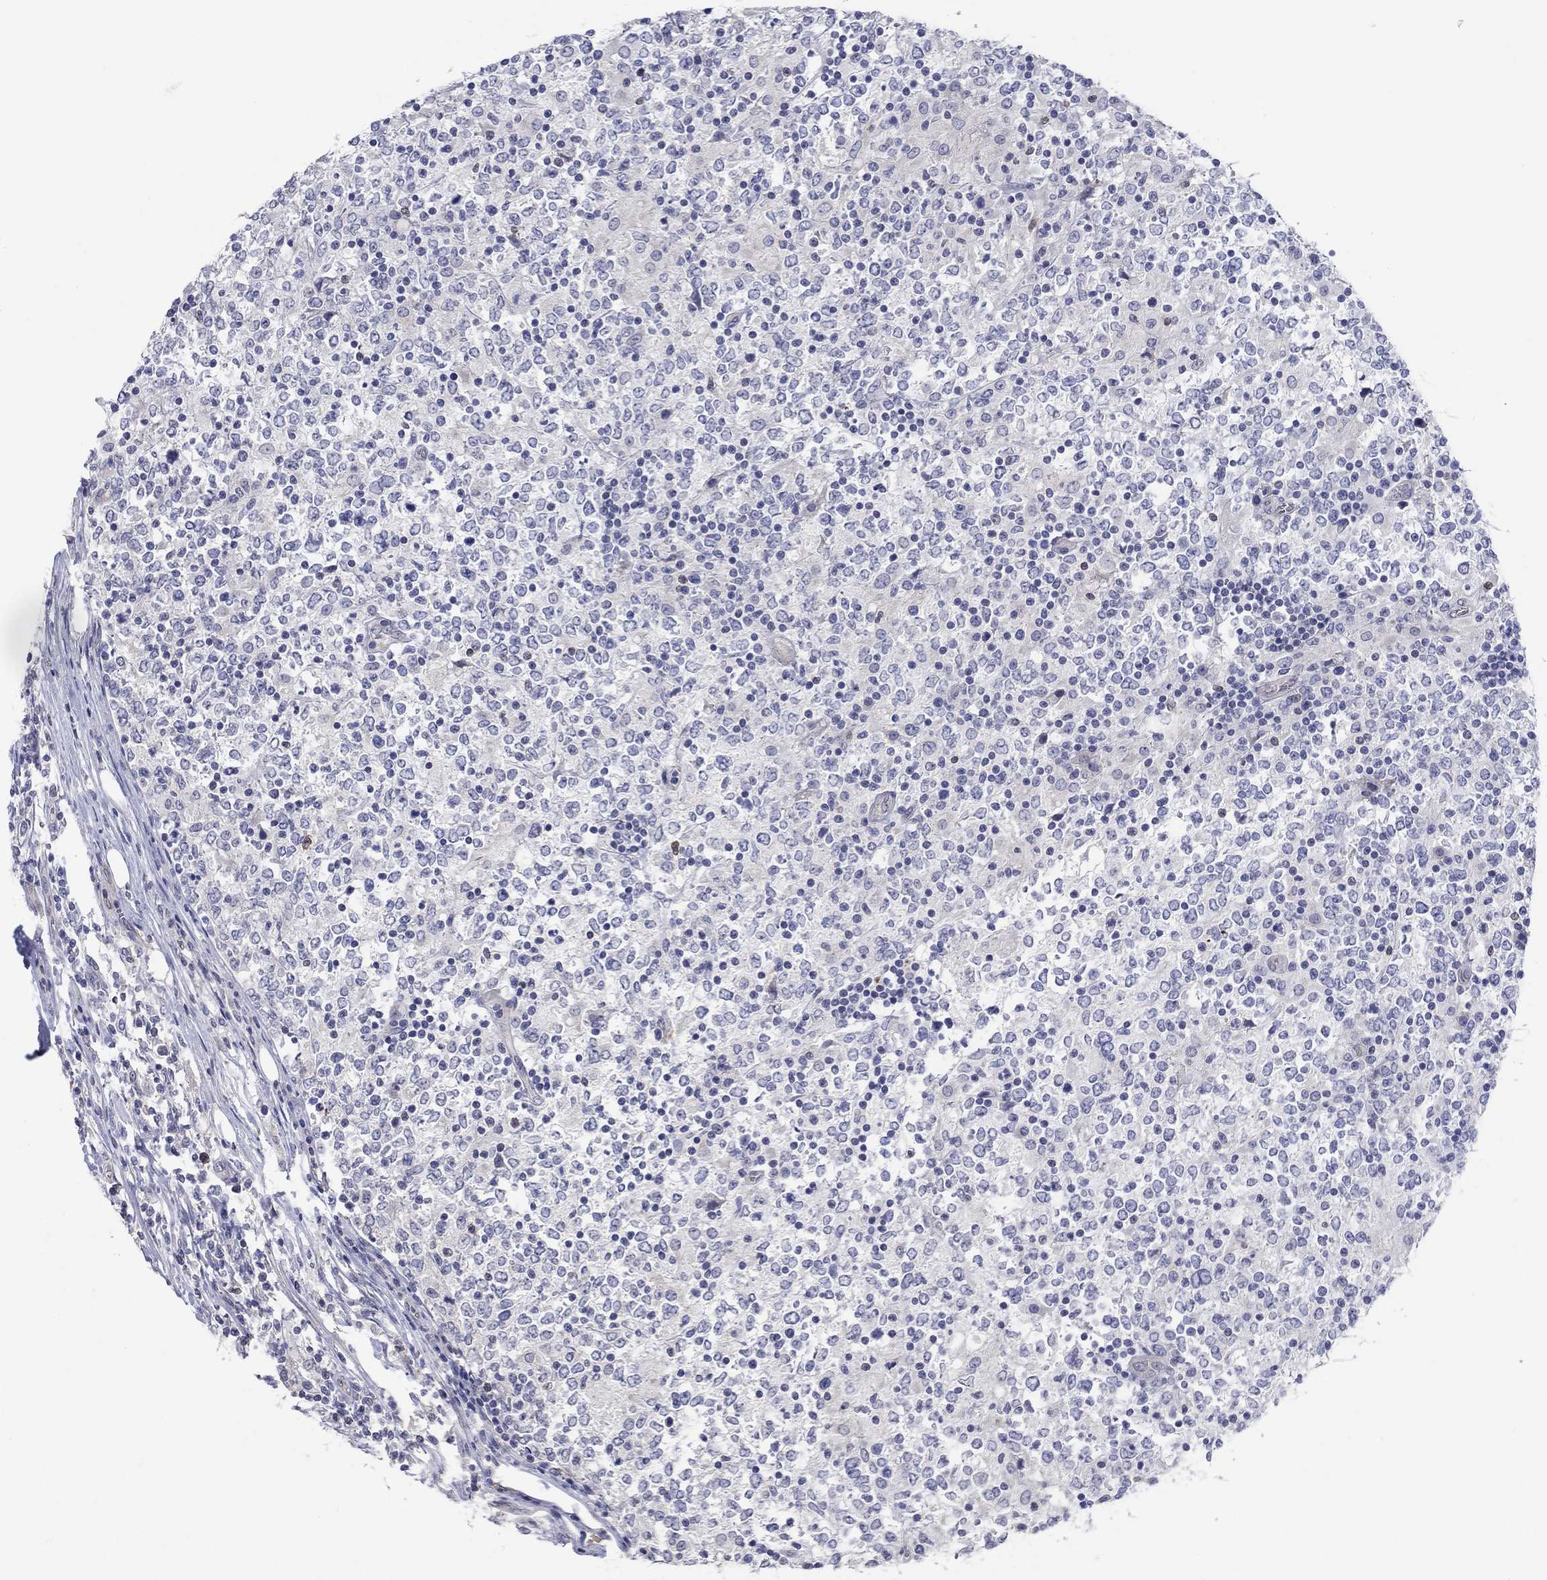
{"staining": {"intensity": "negative", "quantity": "none", "location": "none"}, "tissue": "lymphoma", "cell_type": "Tumor cells", "image_type": "cancer", "snomed": [{"axis": "morphology", "description": "Malignant lymphoma, non-Hodgkin's type, High grade"}, {"axis": "topography", "description": "Lymph node"}], "caption": "Tumor cells are negative for protein expression in human lymphoma. Brightfield microscopy of immunohistochemistry stained with DAB (3,3'-diaminobenzidine) (brown) and hematoxylin (blue), captured at high magnification.", "gene": "ERMP1", "patient": {"sex": "female", "age": 84}}